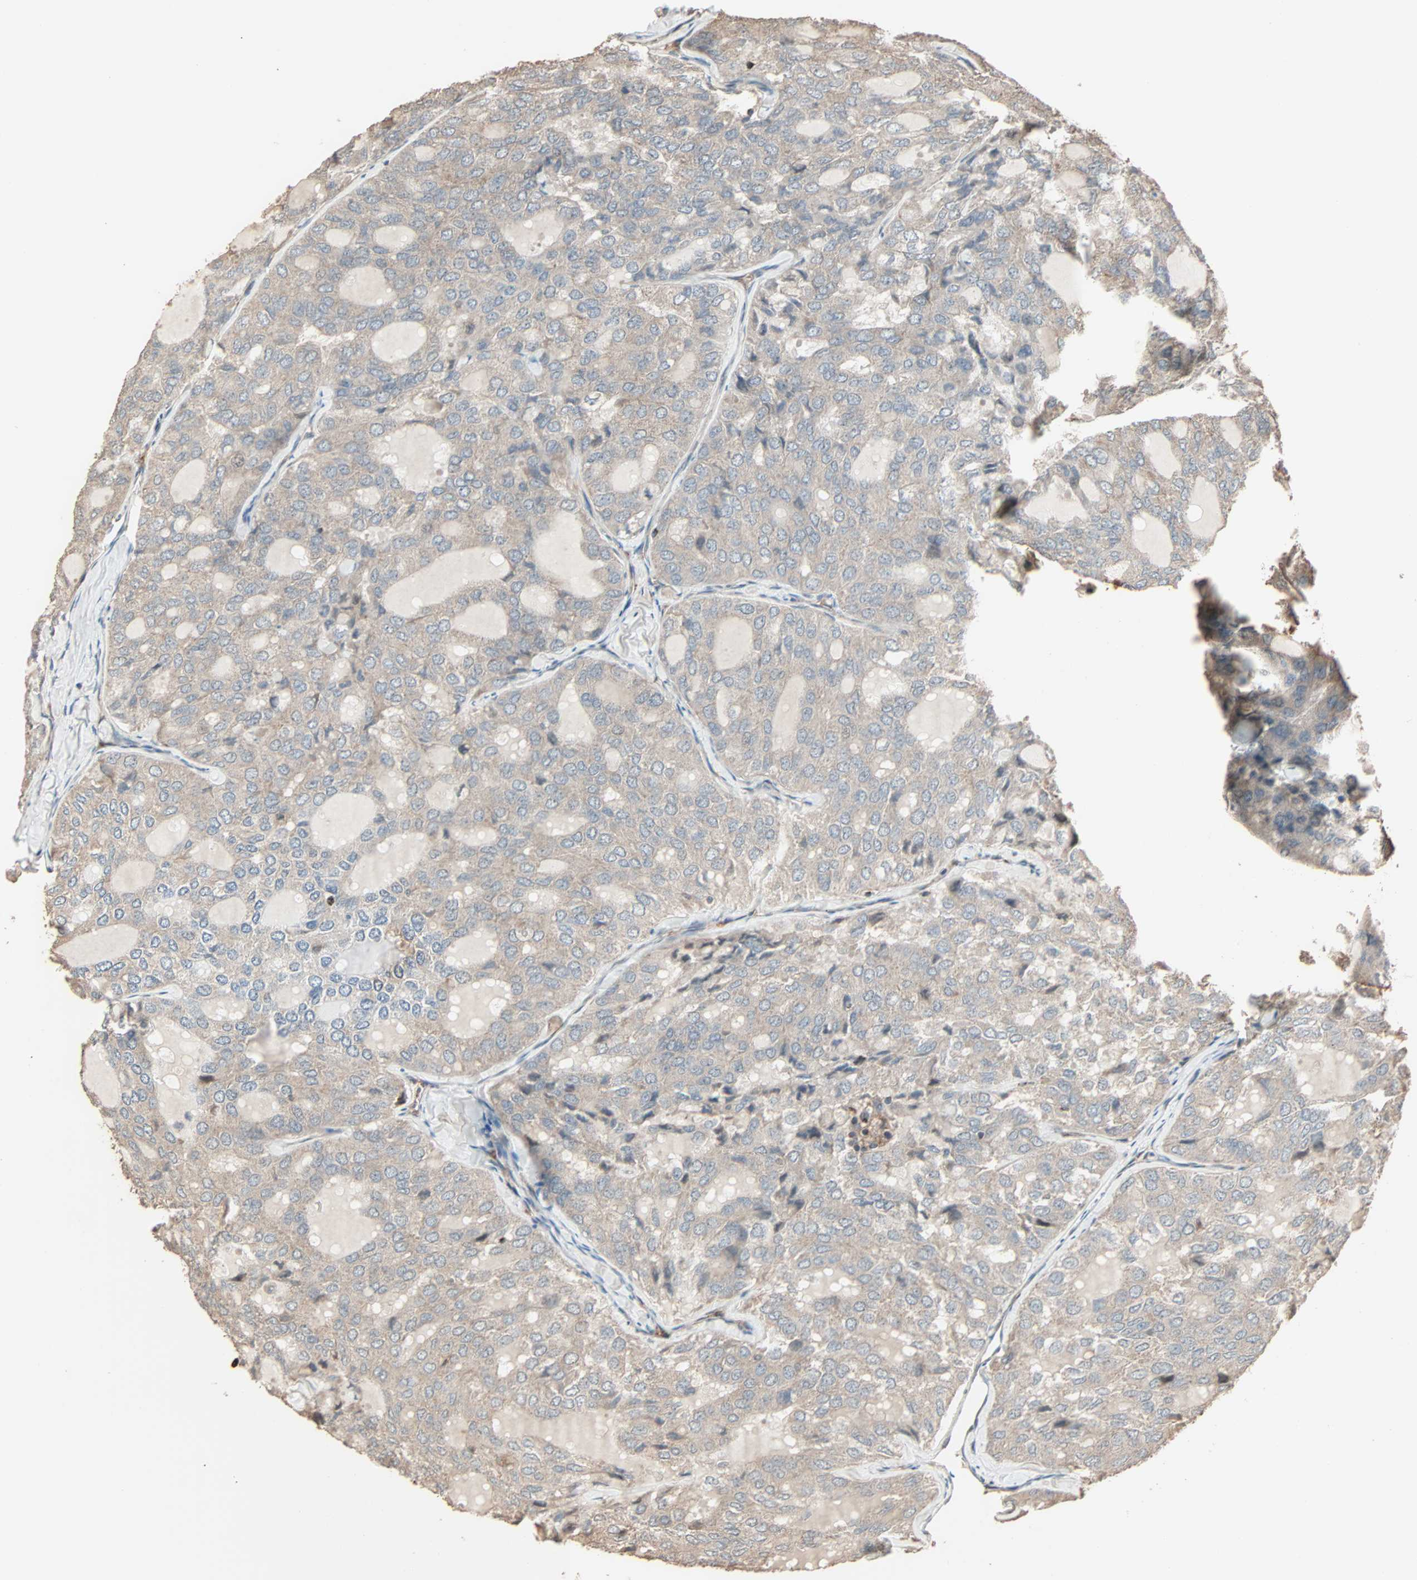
{"staining": {"intensity": "weak", "quantity": "25%-75%", "location": "cytoplasmic/membranous"}, "tissue": "thyroid cancer", "cell_type": "Tumor cells", "image_type": "cancer", "snomed": [{"axis": "morphology", "description": "Follicular adenoma carcinoma, NOS"}, {"axis": "topography", "description": "Thyroid gland"}], "caption": "A brown stain shows weak cytoplasmic/membranous positivity of a protein in follicular adenoma carcinoma (thyroid) tumor cells.", "gene": "CALCRL", "patient": {"sex": "male", "age": 75}}